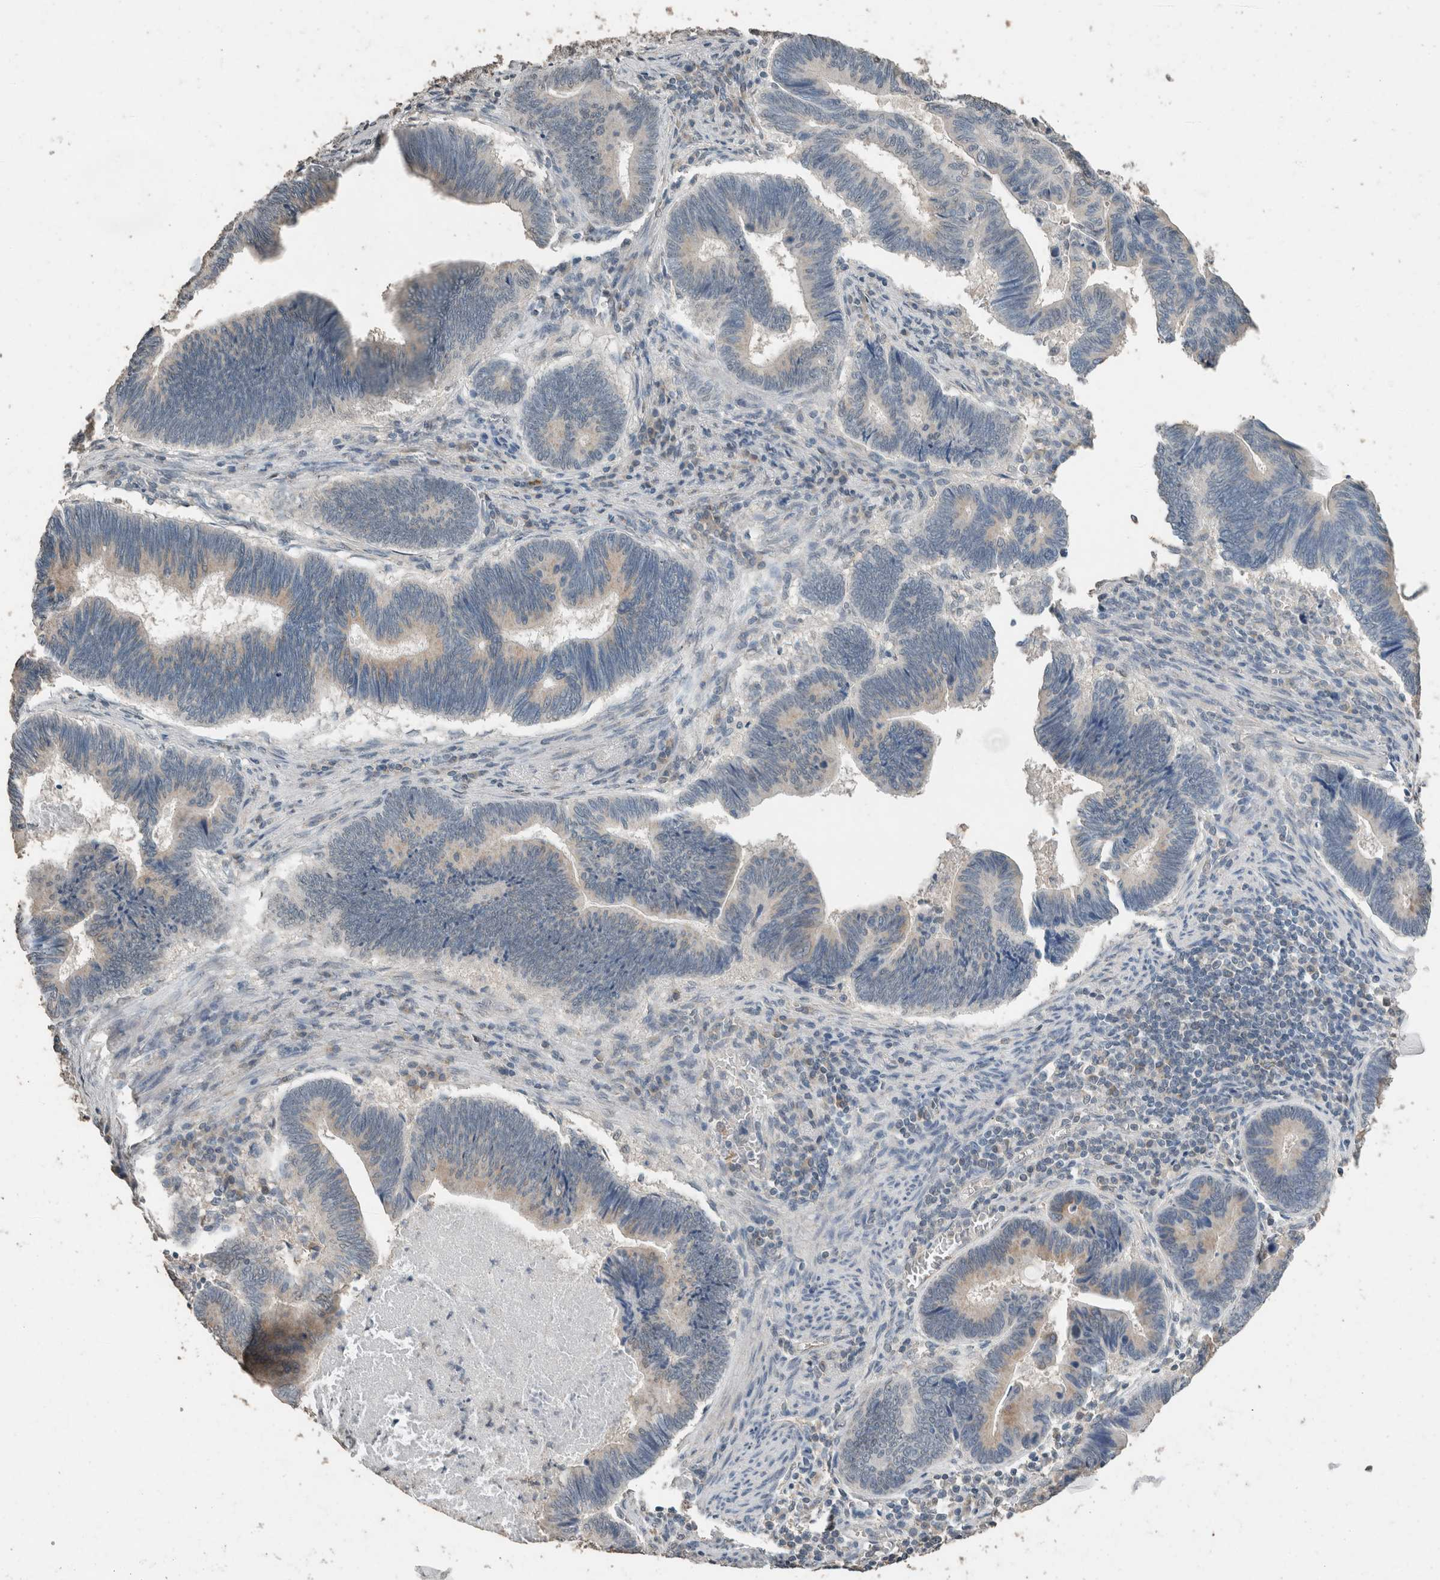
{"staining": {"intensity": "weak", "quantity": "<25%", "location": "cytoplasmic/membranous"}, "tissue": "pancreatic cancer", "cell_type": "Tumor cells", "image_type": "cancer", "snomed": [{"axis": "morphology", "description": "Adenocarcinoma, NOS"}, {"axis": "topography", "description": "Pancreas"}], "caption": "Tumor cells are negative for brown protein staining in pancreatic cancer (adenocarcinoma). (DAB (3,3'-diaminobenzidine) IHC visualized using brightfield microscopy, high magnification).", "gene": "ACVR2B", "patient": {"sex": "female", "age": 70}}